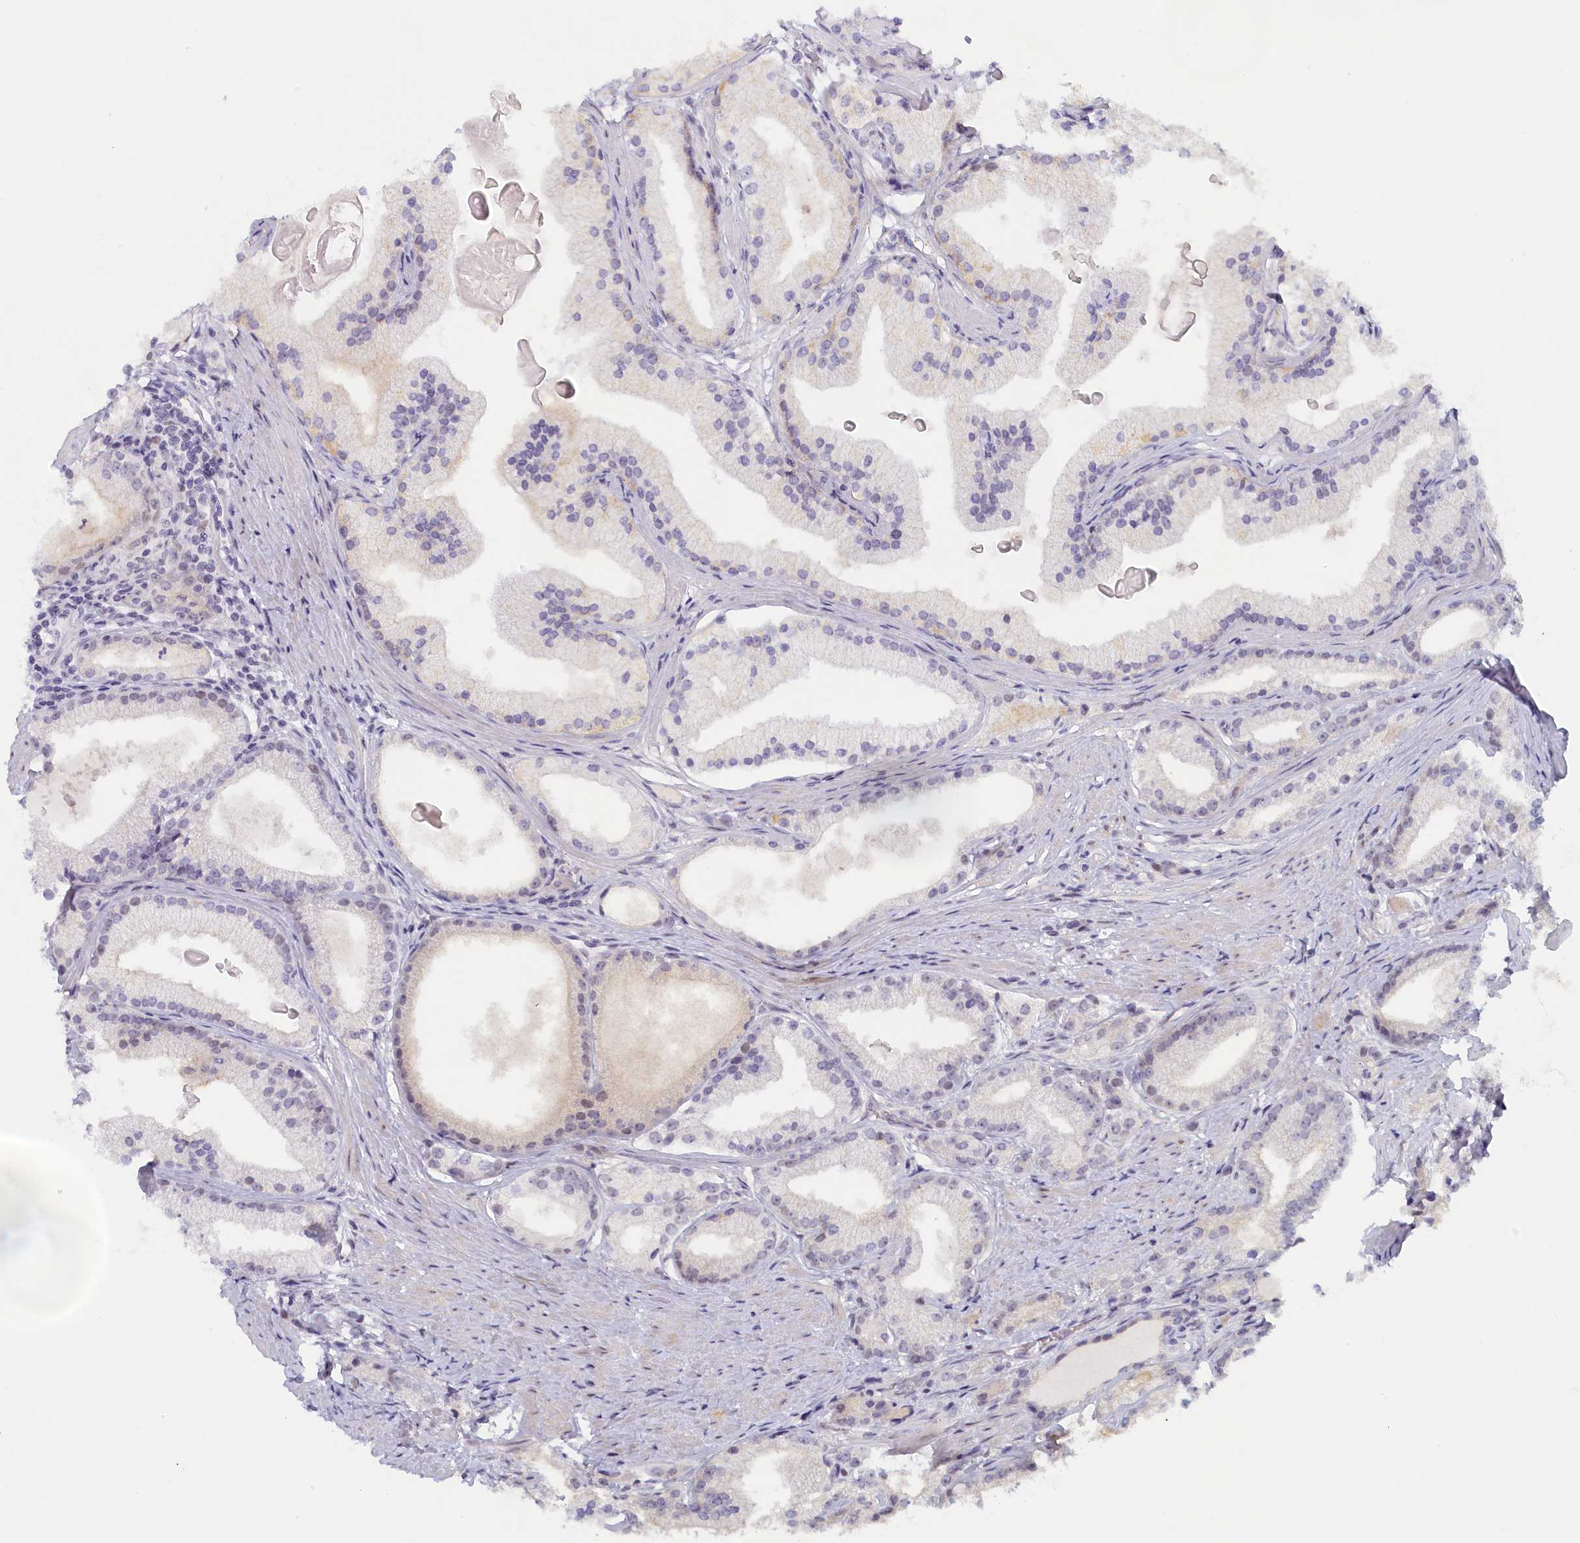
{"staining": {"intensity": "negative", "quantity": "none", "location": "none"}, "tissue": "prostate cancer", "cell_type": "Tumor cells", "image_type": "cancer", "snomed": [{"axis": "morphology", "description": "Adenocarcinoma, Low grade"}, {"axis": "topography", "description": "Prostate"}], "caption": "A histopathology image of human prostate adenocarcinoma (low-grade) is negative for staining in tumor cells. Nuclei are stained in blue.", "gene": "SEC31B", "patient": {"sex": "male", "age": 57}}